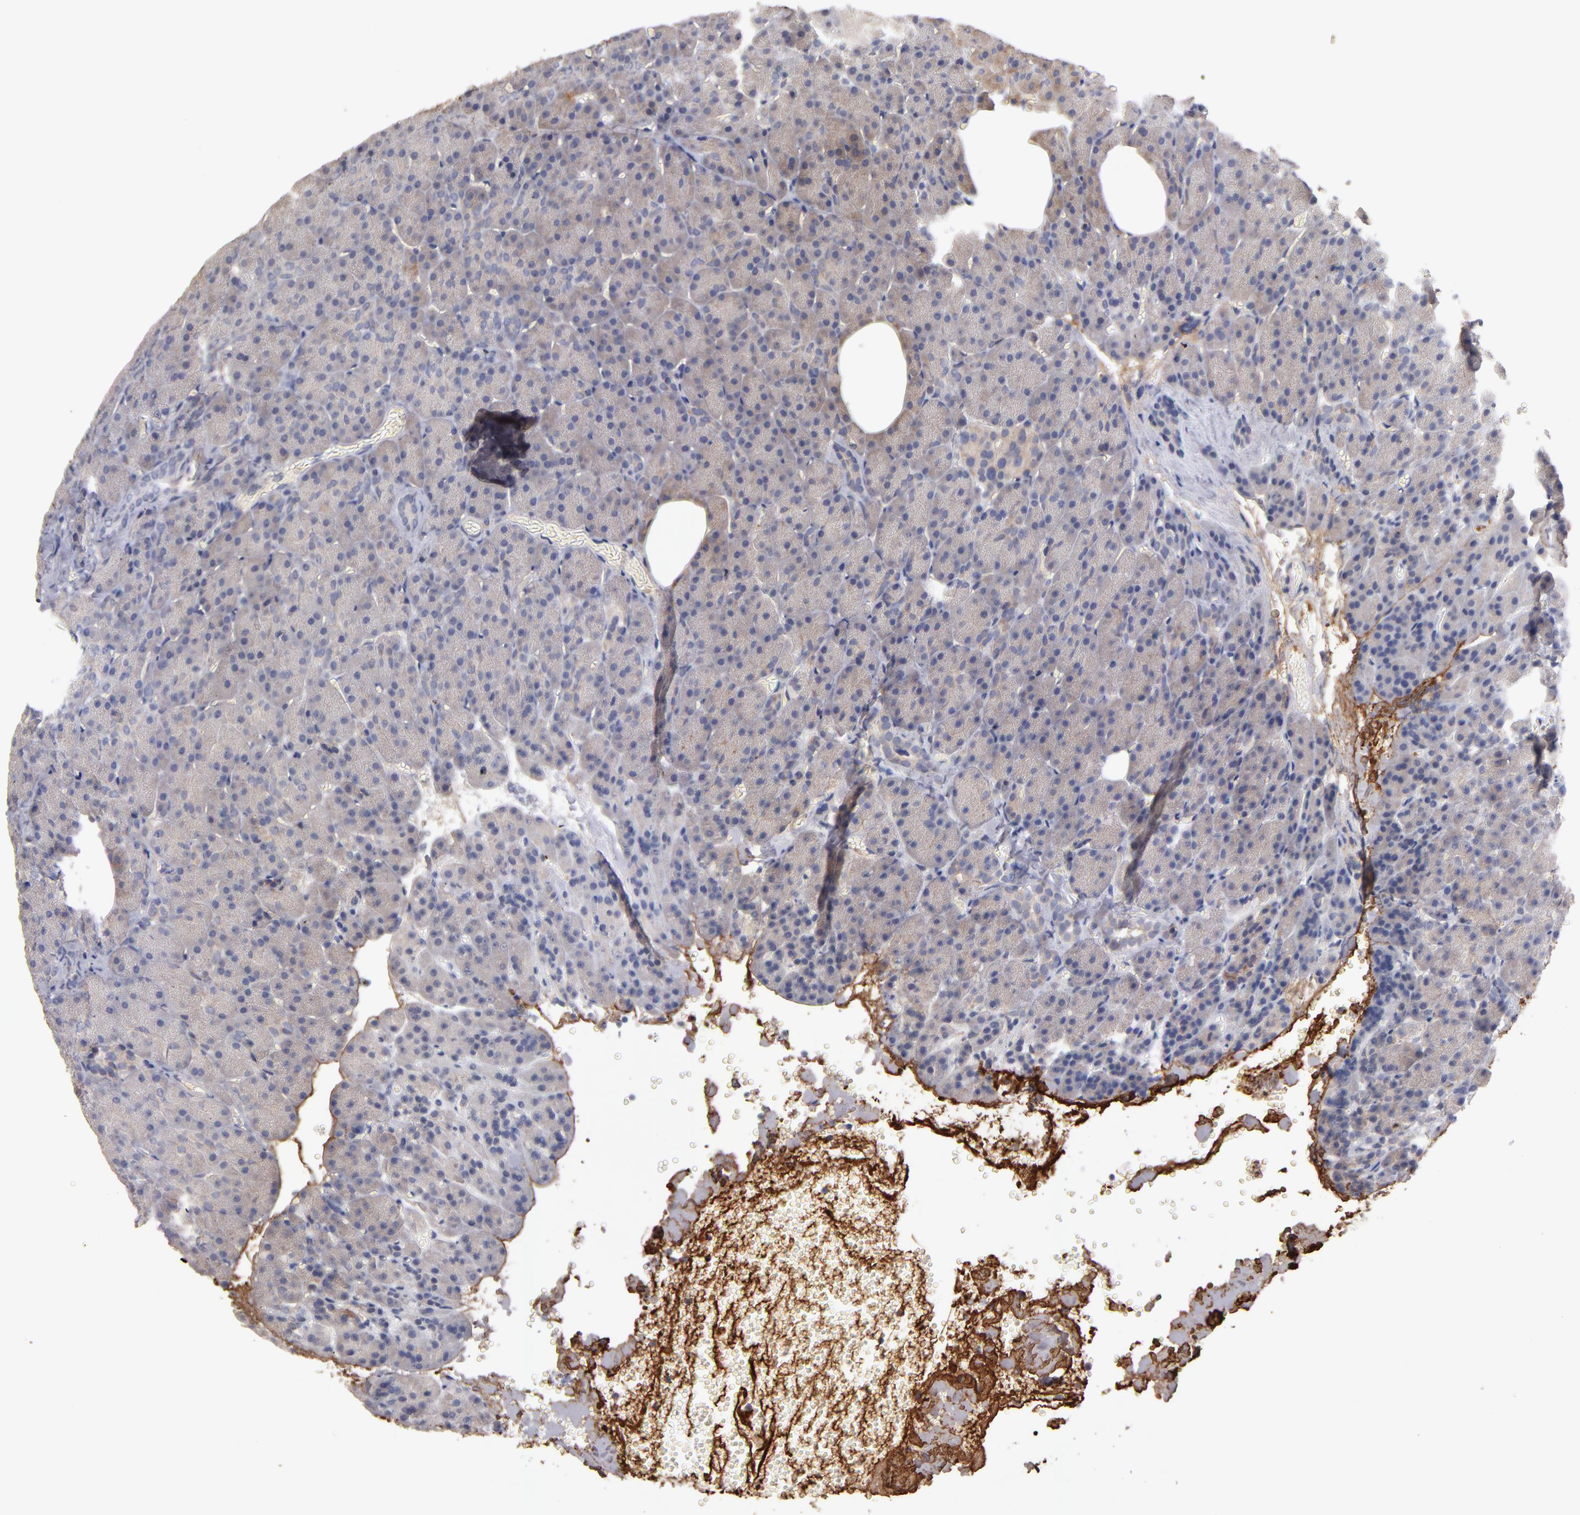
{"staining": {"intensity": "weak", "quantity": ">75%", "location": "cytoplasmic/membranous"}, "tissue": "carcinoid", "cell_type": "Tumor cells", "image_type": "cancer", "snomed": [{"axis": "morphology", "description": "Normal tissue, NOS"}, {"axis": "morphology", "description": "Carcinoid, malignant, NOS"}, {"axis": "topography", "description": "Pancreas"}], "caption": "The histopathology image shows staining of carcinoid, revealing weak cytoplasmic/membranous protein staining (brown color) within tumor cells.", "gene": "DACT1", "patient": {"sex": "female", "age": 35}}